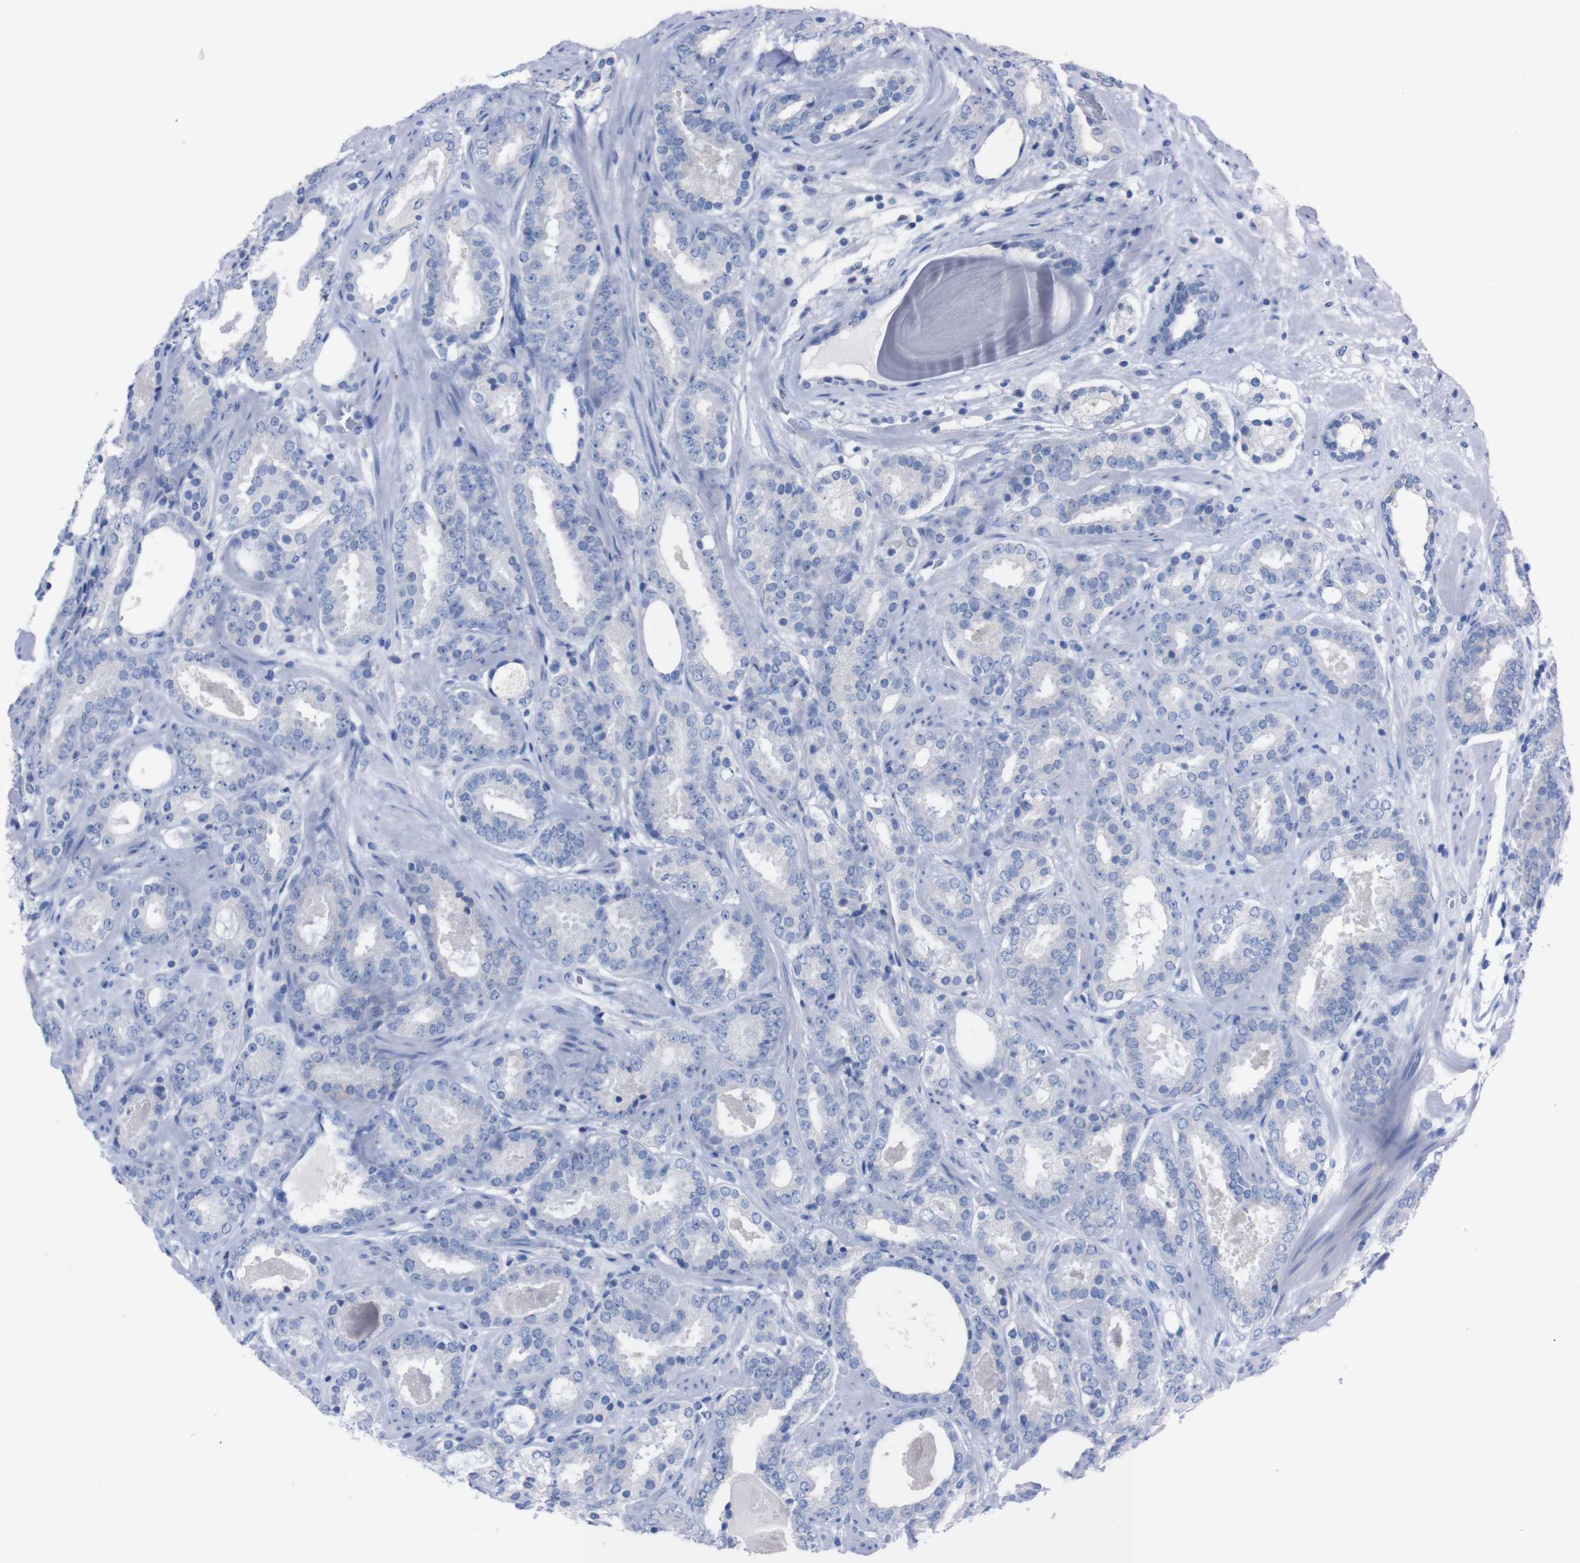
{"staining": {"intensity": "negative", "quantity": "none", "location": "none"}, "tissue": "prostate cancer", "cell_type": "Tumor cells", "image_type": "cancer", "snomed": [{"axis": "morphology", "description": "Adenocarcinoma, Low grade"}, {"axis": "topography", "description": "Prostate"}], "caption": "DAB (3,3'-diaminobenzidine) immunohistochemical staining of prostate adenocarcinoma (low-grade) demonstrates no significant staining in tumor cells.", "gene": "TMEM243", "patient": {"sex": "male", "age": 69}}